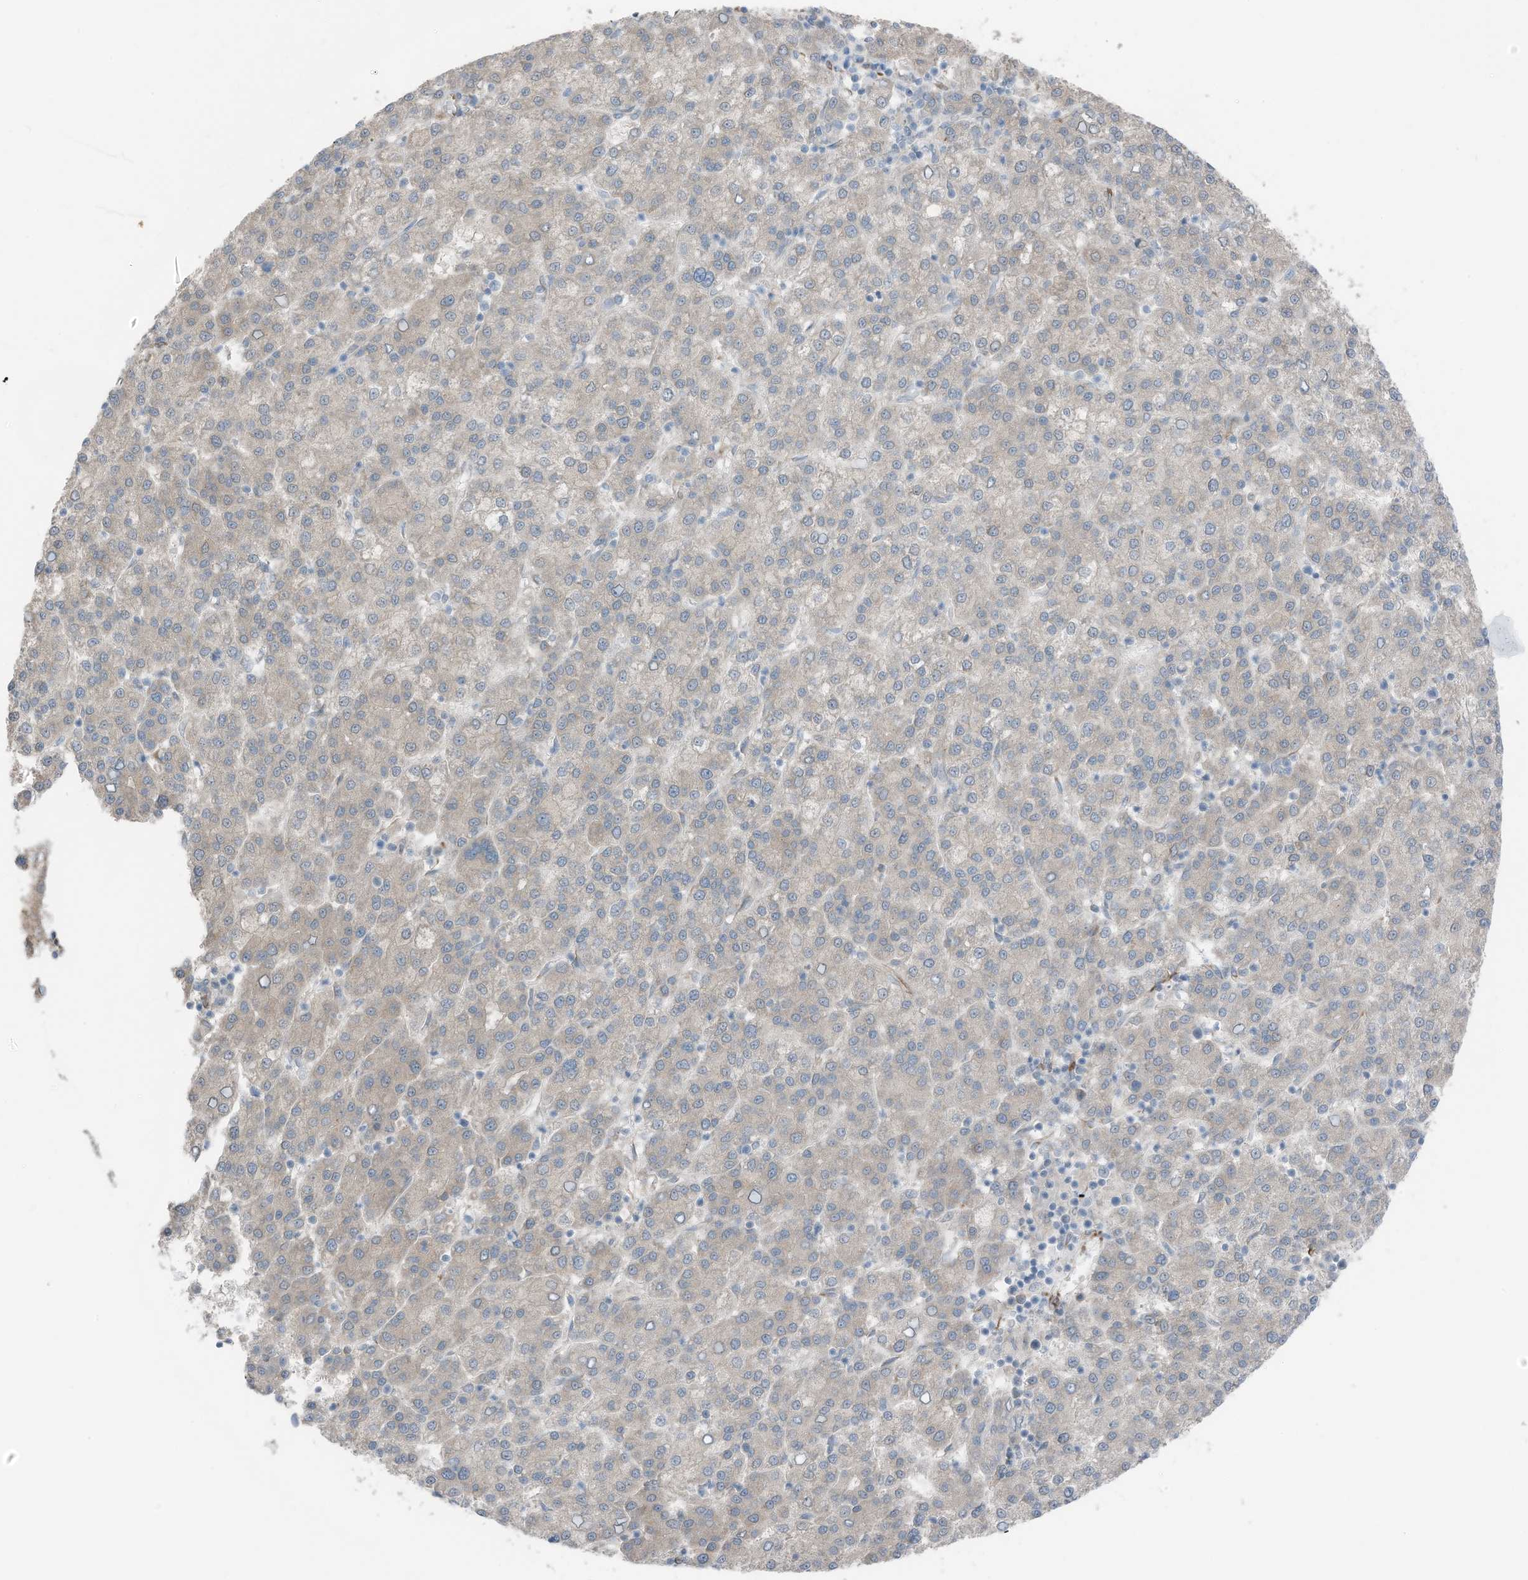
{"staining": {"intensity": "negative", "quantity": "none", "location": "none"}, "tissue": "liver cancer", "cell_type": "Tumor cells", "image_type": "cancer", "snomed": [{"axis": "morphology", "description": "Carcinoma, Hepatocellular, NOS"}, {"axis": "topography", "description": "Liver"}], "caption": "The micrograph reveals no significant expression in tumor cells of liver hepatocellular carcinoma.", "gene": "ARHGEF33", "patient": {"sex": "female", "age": 58}}